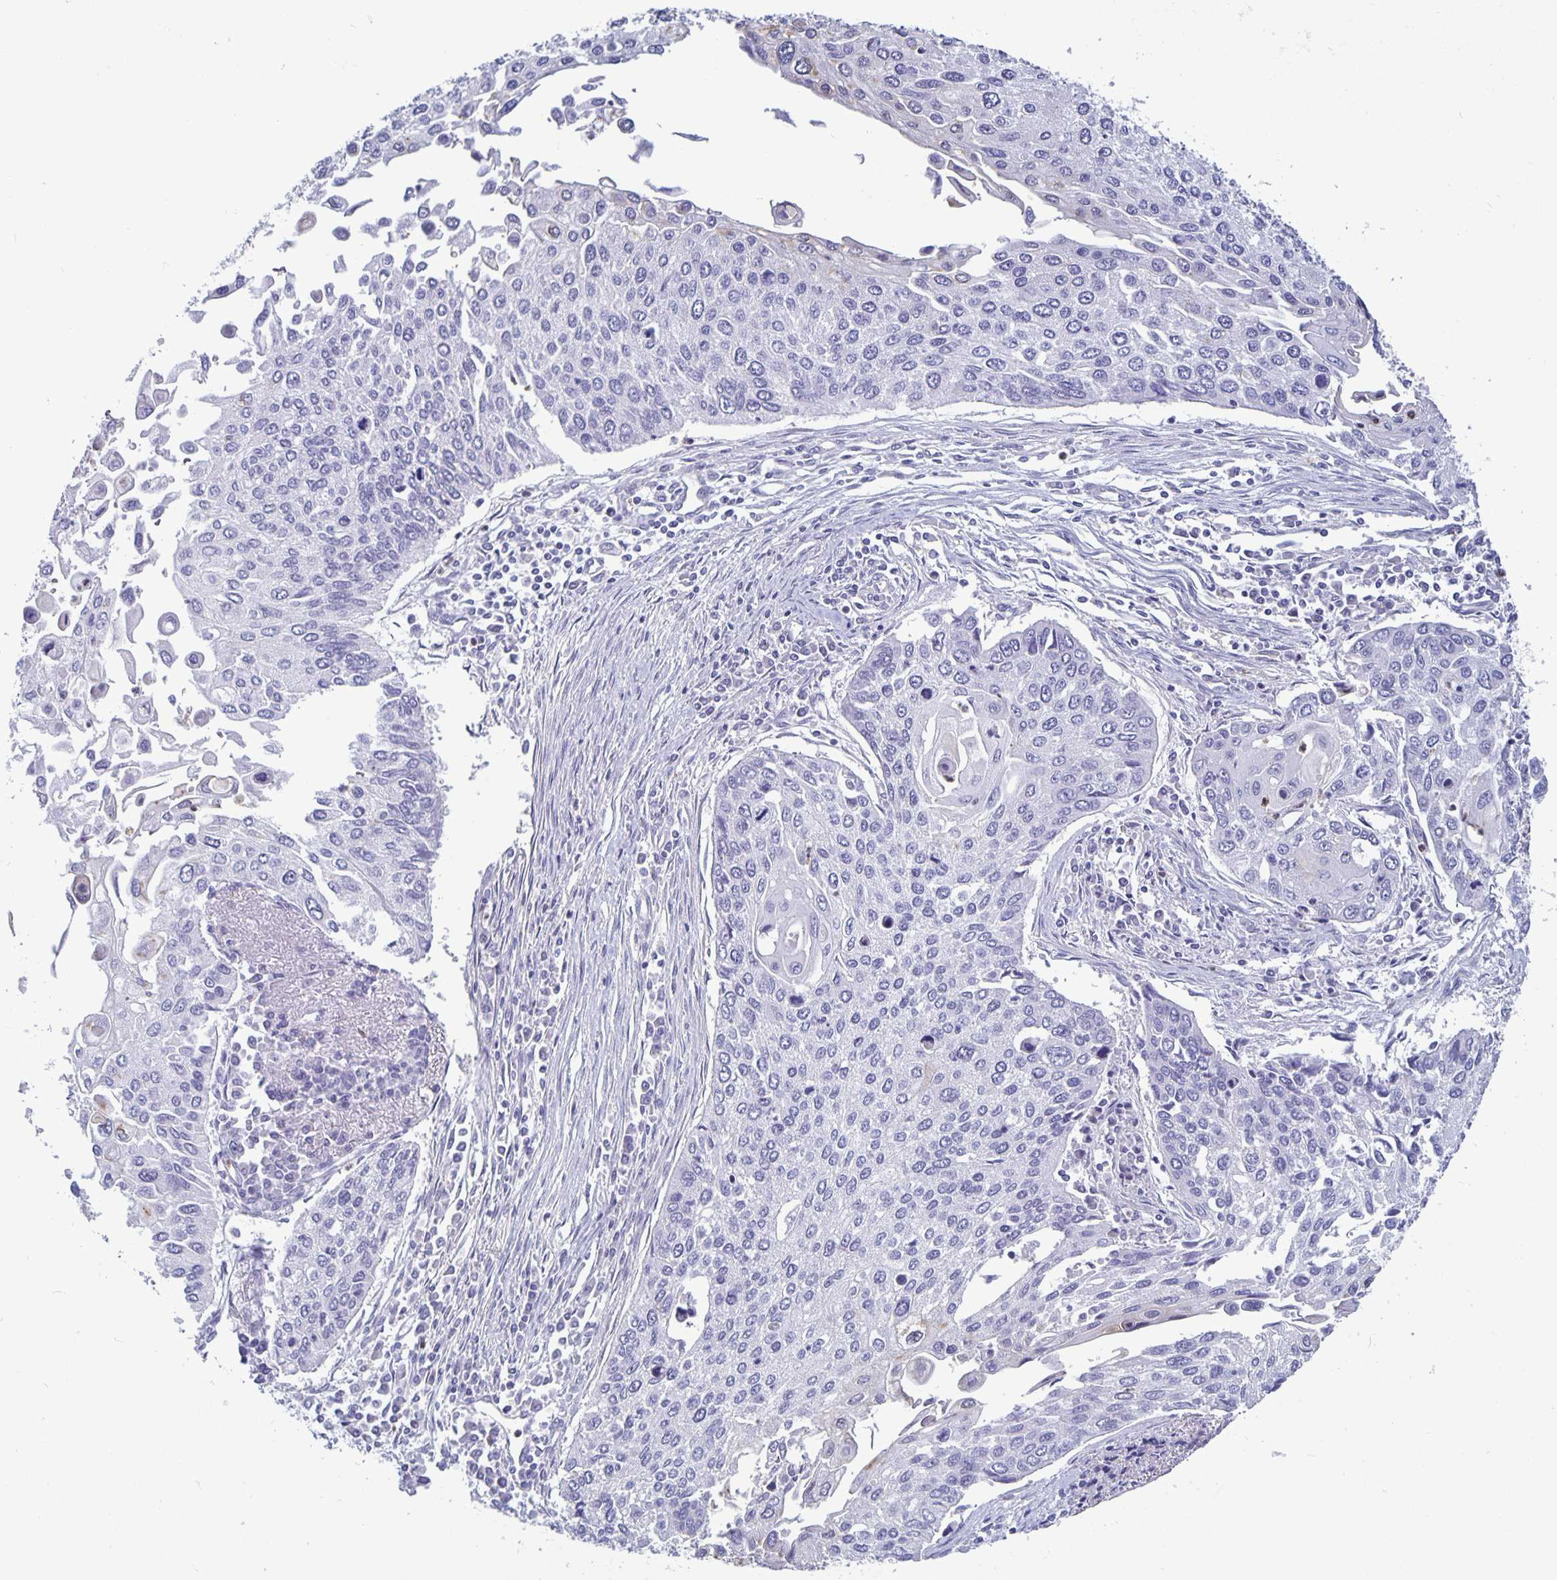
{"staining": {"intensity": "negative", "quantity": "none", "location": "none"}, "tissue": "lung cancer", "cell_type": "Tumor cells", "image_type": "cancer", "snomed": [{"axis": "morphology", "description": "Squamous cell carcinoma, NOS"}, {"axis": "morphology", "description": "Squamous cell carcinoma, metastatic, NOS"}, {"axis": "topography", "description": "Lung"}], "caption": "The micrograph displays no staining of tumor cells in lung cancer. (Immunohistochemistry, brightfield microscopy, high magnification).", "gene": "PLCB3", "patient": {"sex": "male", "age": 63}}